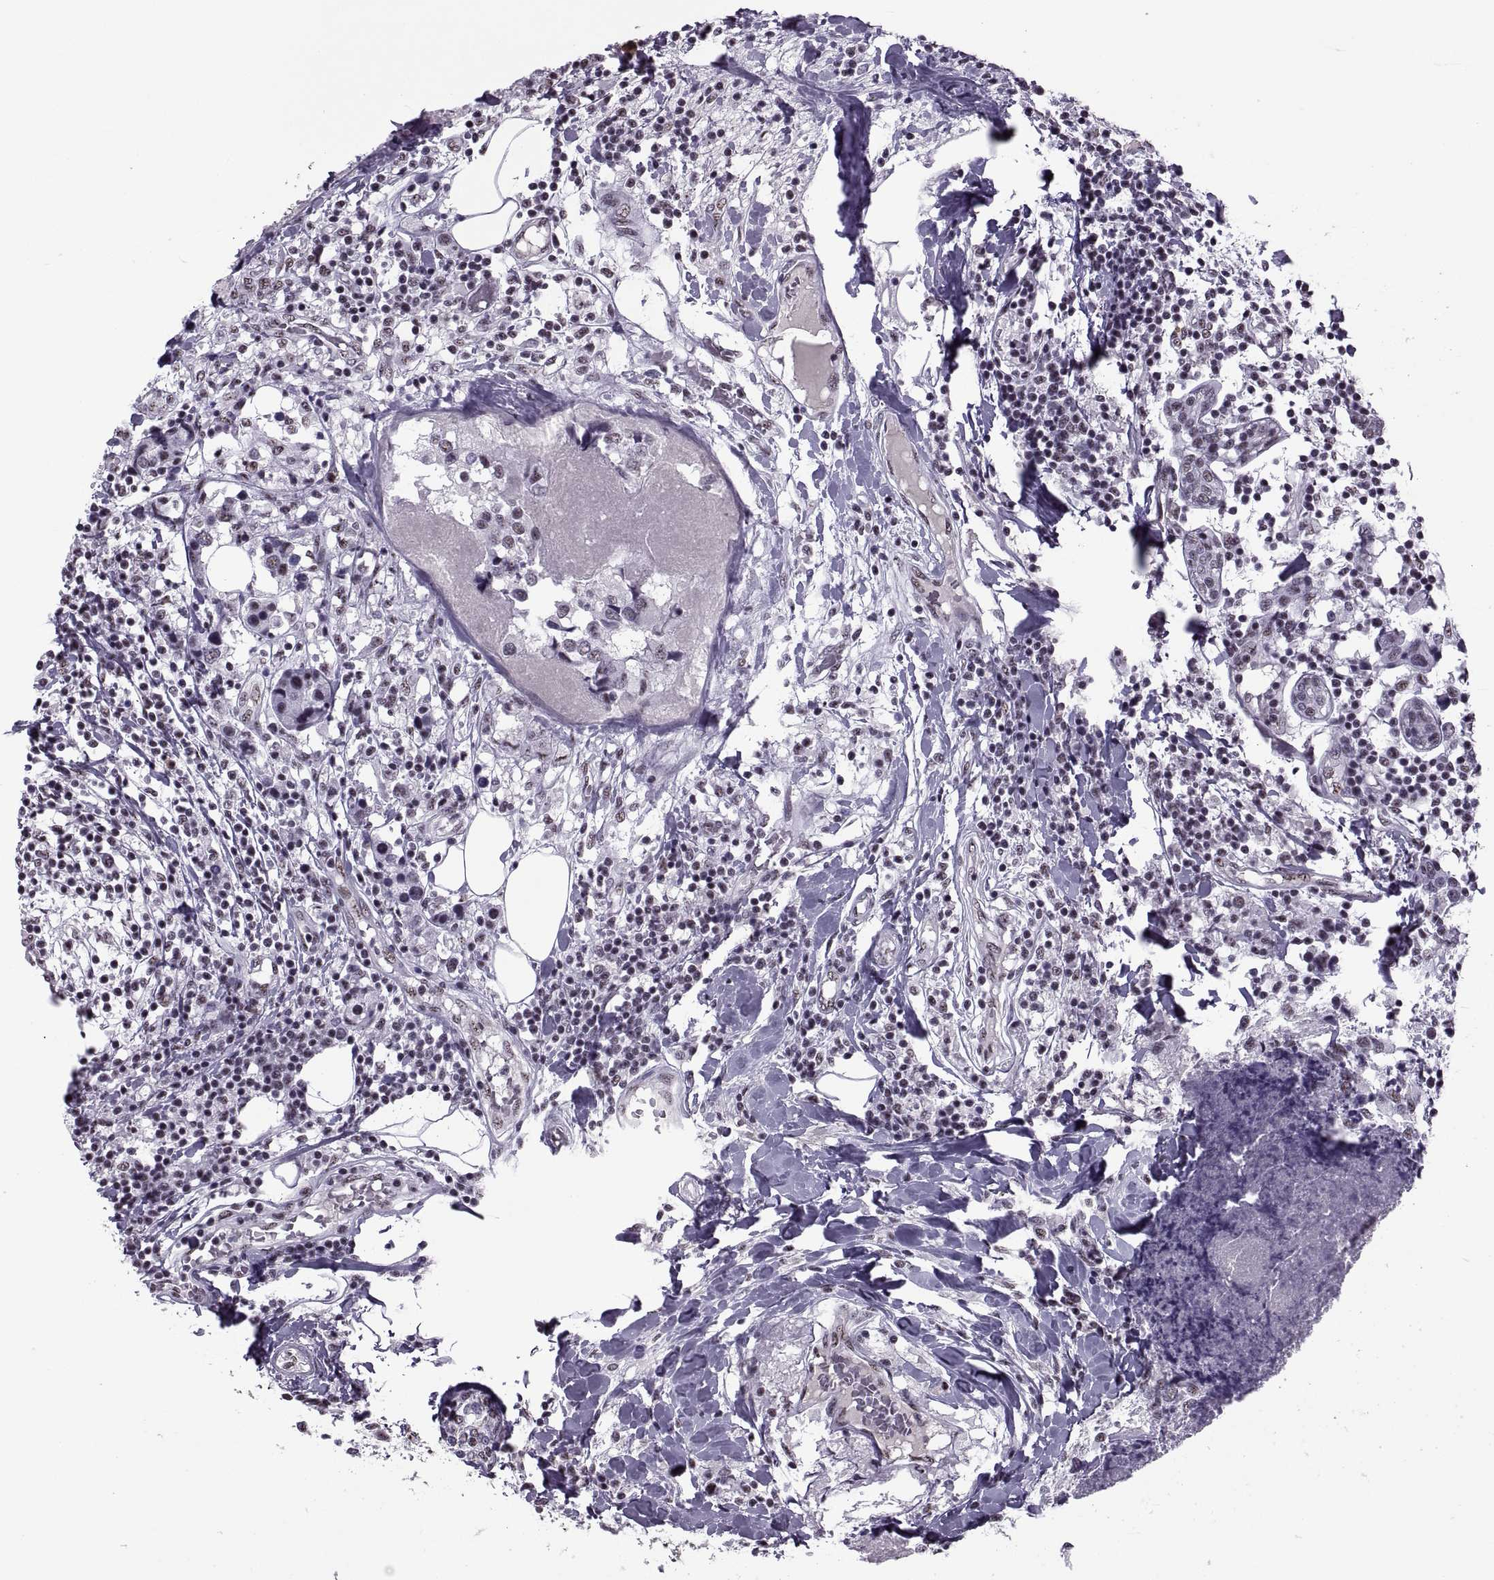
{"staining": {"intensity": "weak", "quantity": ">75%", "location": "nuclear"}, "tissue": "breast cancer", "cell_type": "Tumor cells", "image_type": "cancer", "snomed": [{"axis": "morphology", "description": "Lobular carcinoma"}, {"axis": "topography", "description": "Breast"}], "caption": "IHC of breast cancer (lobular carcinoma) displays low levels of weak nuclear expression in approximately >75% of tumor cells.", "gene": "MAGEA4", "patient": {"sex": "female", "age": 59}}